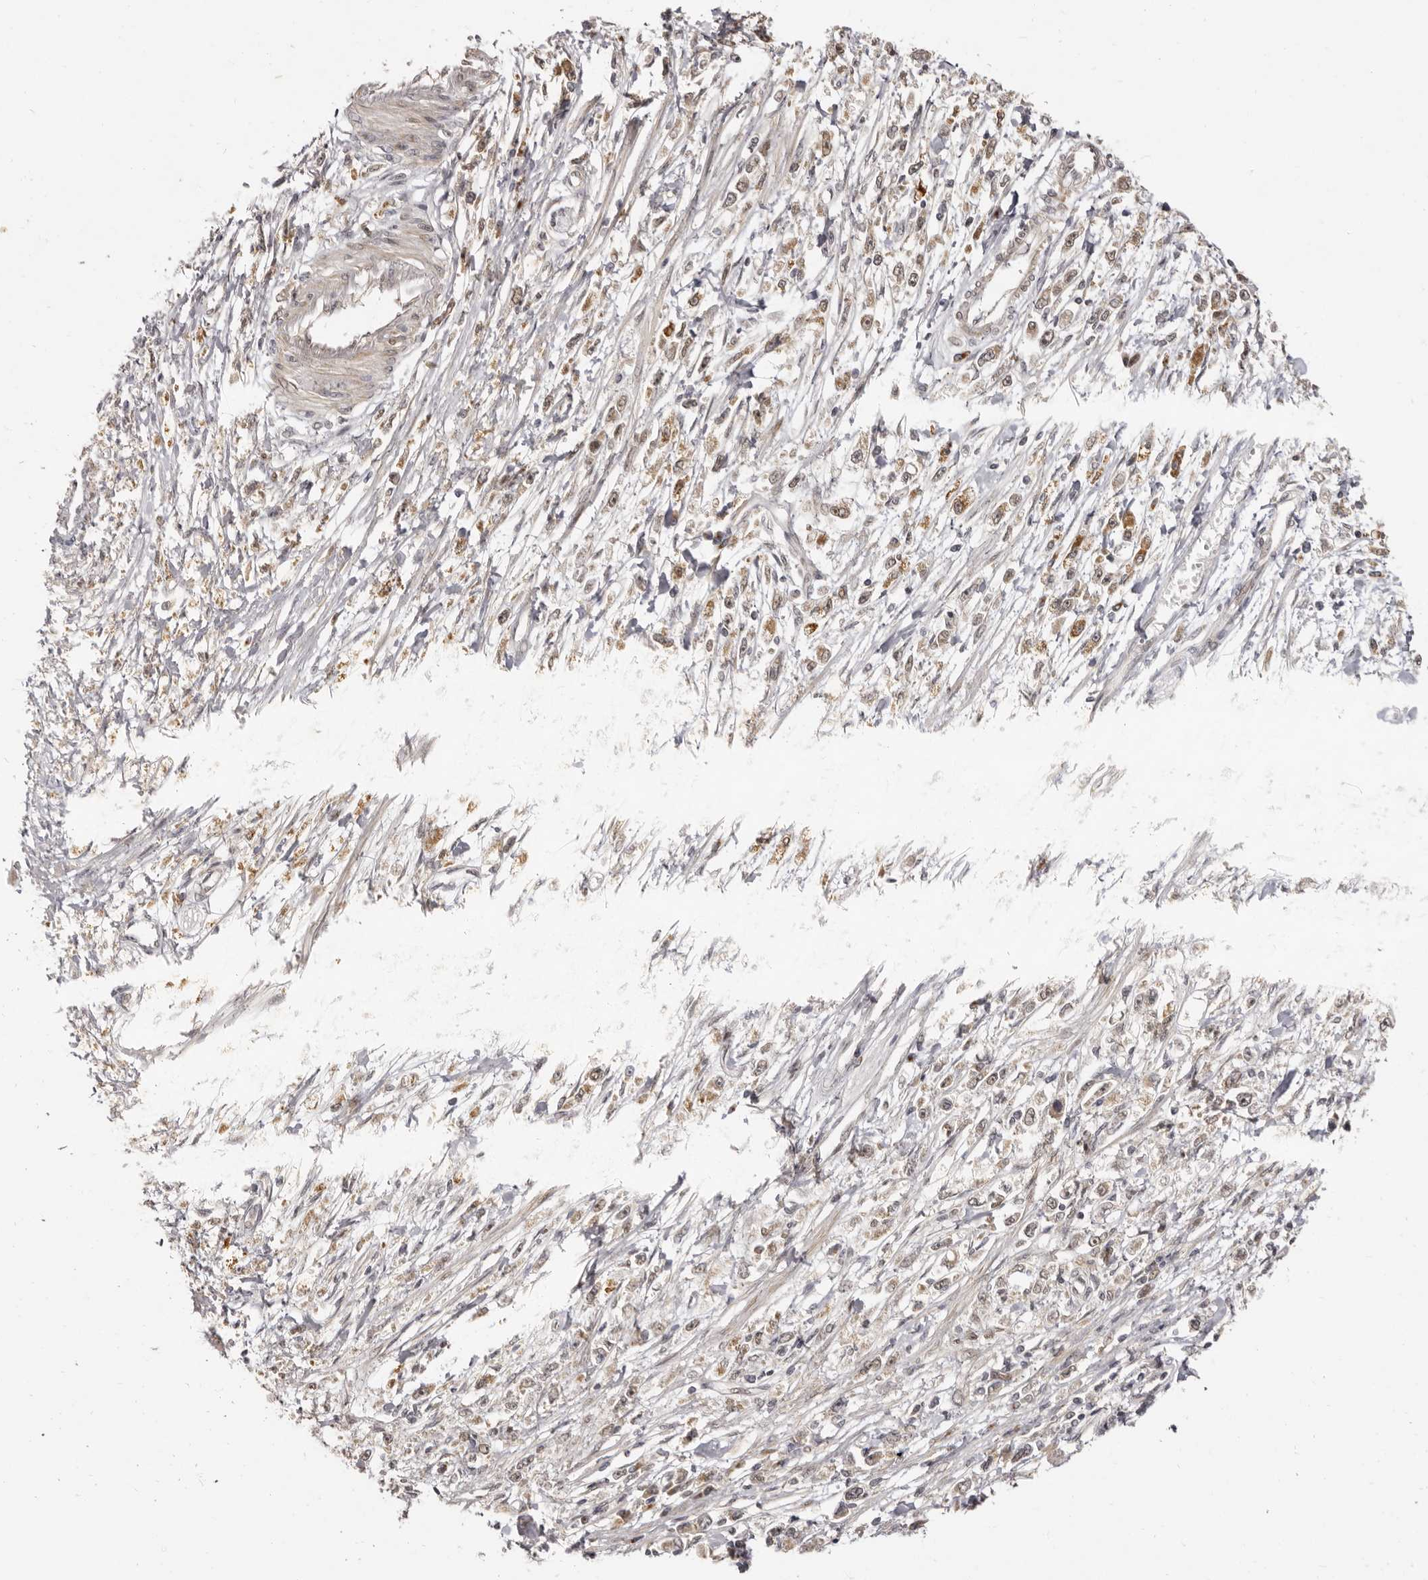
{"staining": {"intensity": "moderate", "quantity": "25%-75%", "location": "cytoplasmic/membranous,nuclear"}, "tissue": "stomach cancer", "cell_type": "Tumor cells", "image_type": "cancer", "snomed": [{"axis": "morphology", "description": "Adenocarcinoma, NOS"}, {"axis": "topography", "description": "Stomach"}], "caption": "This photomicrograph reveals immunohistochemistry staining of human stomach adenocarcinoma, with medium moderate cytoplasmic/membranous and nuclear expression in about 25%-75% of tumor cells.", "gene": "ZNF326", "patient": {"sex": "female", "age": 59}}